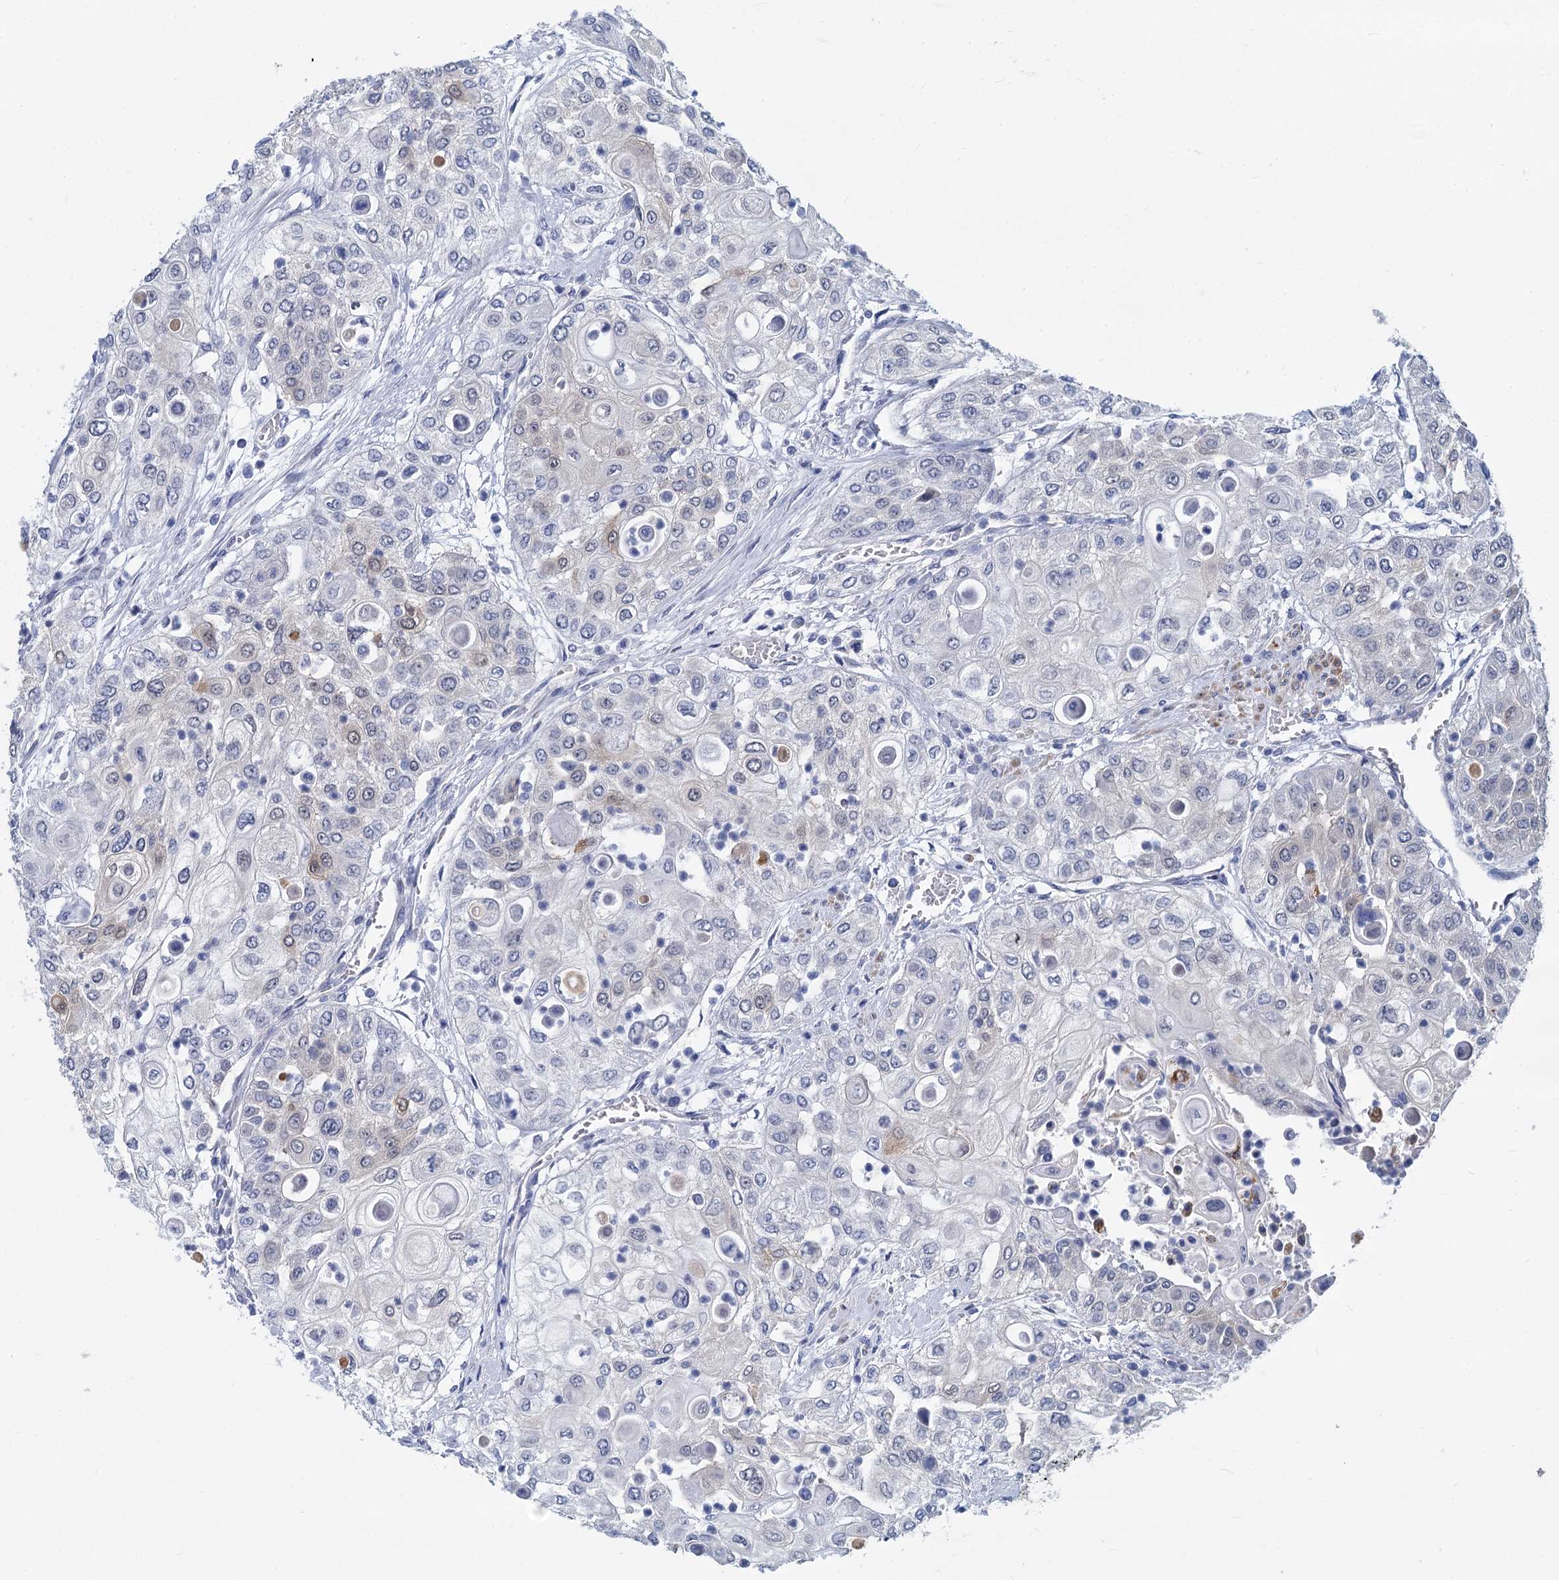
{"staining": {"intensity": "negative", "quantity": "none", "location": "none"}, "tissue": "urothelial cancer", "cell_type": "Tumor cells", "image_type": "cancer", "snomed": [{"axis": "morphology", "description": "Urothelial carcinoma, High grade"}, {"axis": "topography", "description": "Urinary bladder"}], "caption": "This micrograph is of high-grade urothelial carcinoma stained with immunohistochemistry to label a protein in brown with the nuclei are counter-stained blue. There is no expression in tumor cells. Brightfield microscopy of IHC stained with DAB (brown) and hematoxylin (blue), captured at high magnification.", "gene": "GSTM3", "patient": {"sex": "female", "age": 79}}